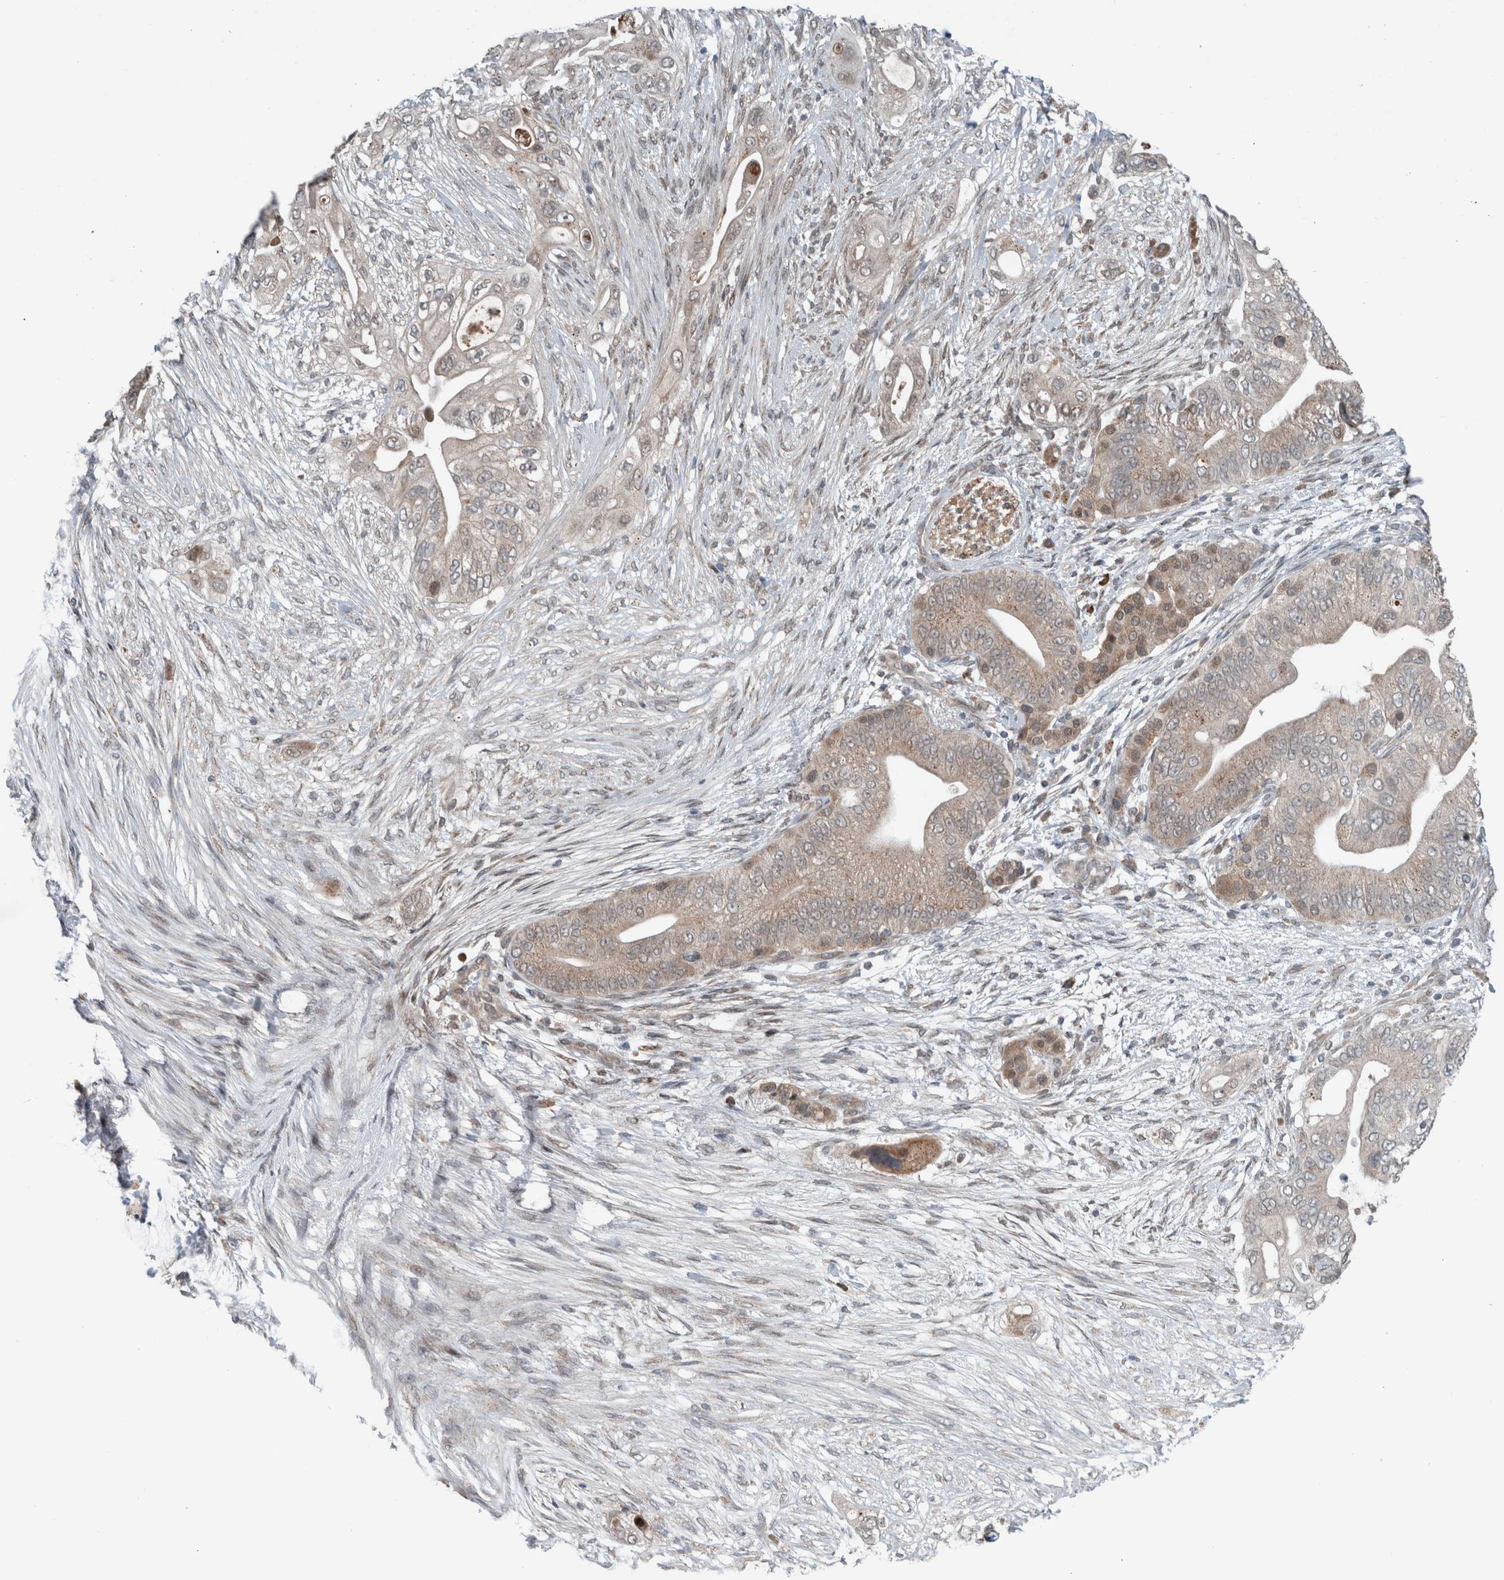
{"staining": {"intensity": "weak", "quantity": "<25%", "location": "cytoplasmic/membranous"}, "tissue": "pancreatic cancer", "cell_type": "Tumor cells", "image_type": "cancer", "snomed": [{"axis": "morphology", "description": "Adenocarcinoma, NOS"}, {"axis": "topography", "description": "Pancreas"}], "caption": "Protein analysis of pancreatic cancer (adenocarcinoma) demonstrates no significant positivity in tumor cells.", "gene": "GBA2", "patient": {"sex": "male", "age": 53}}